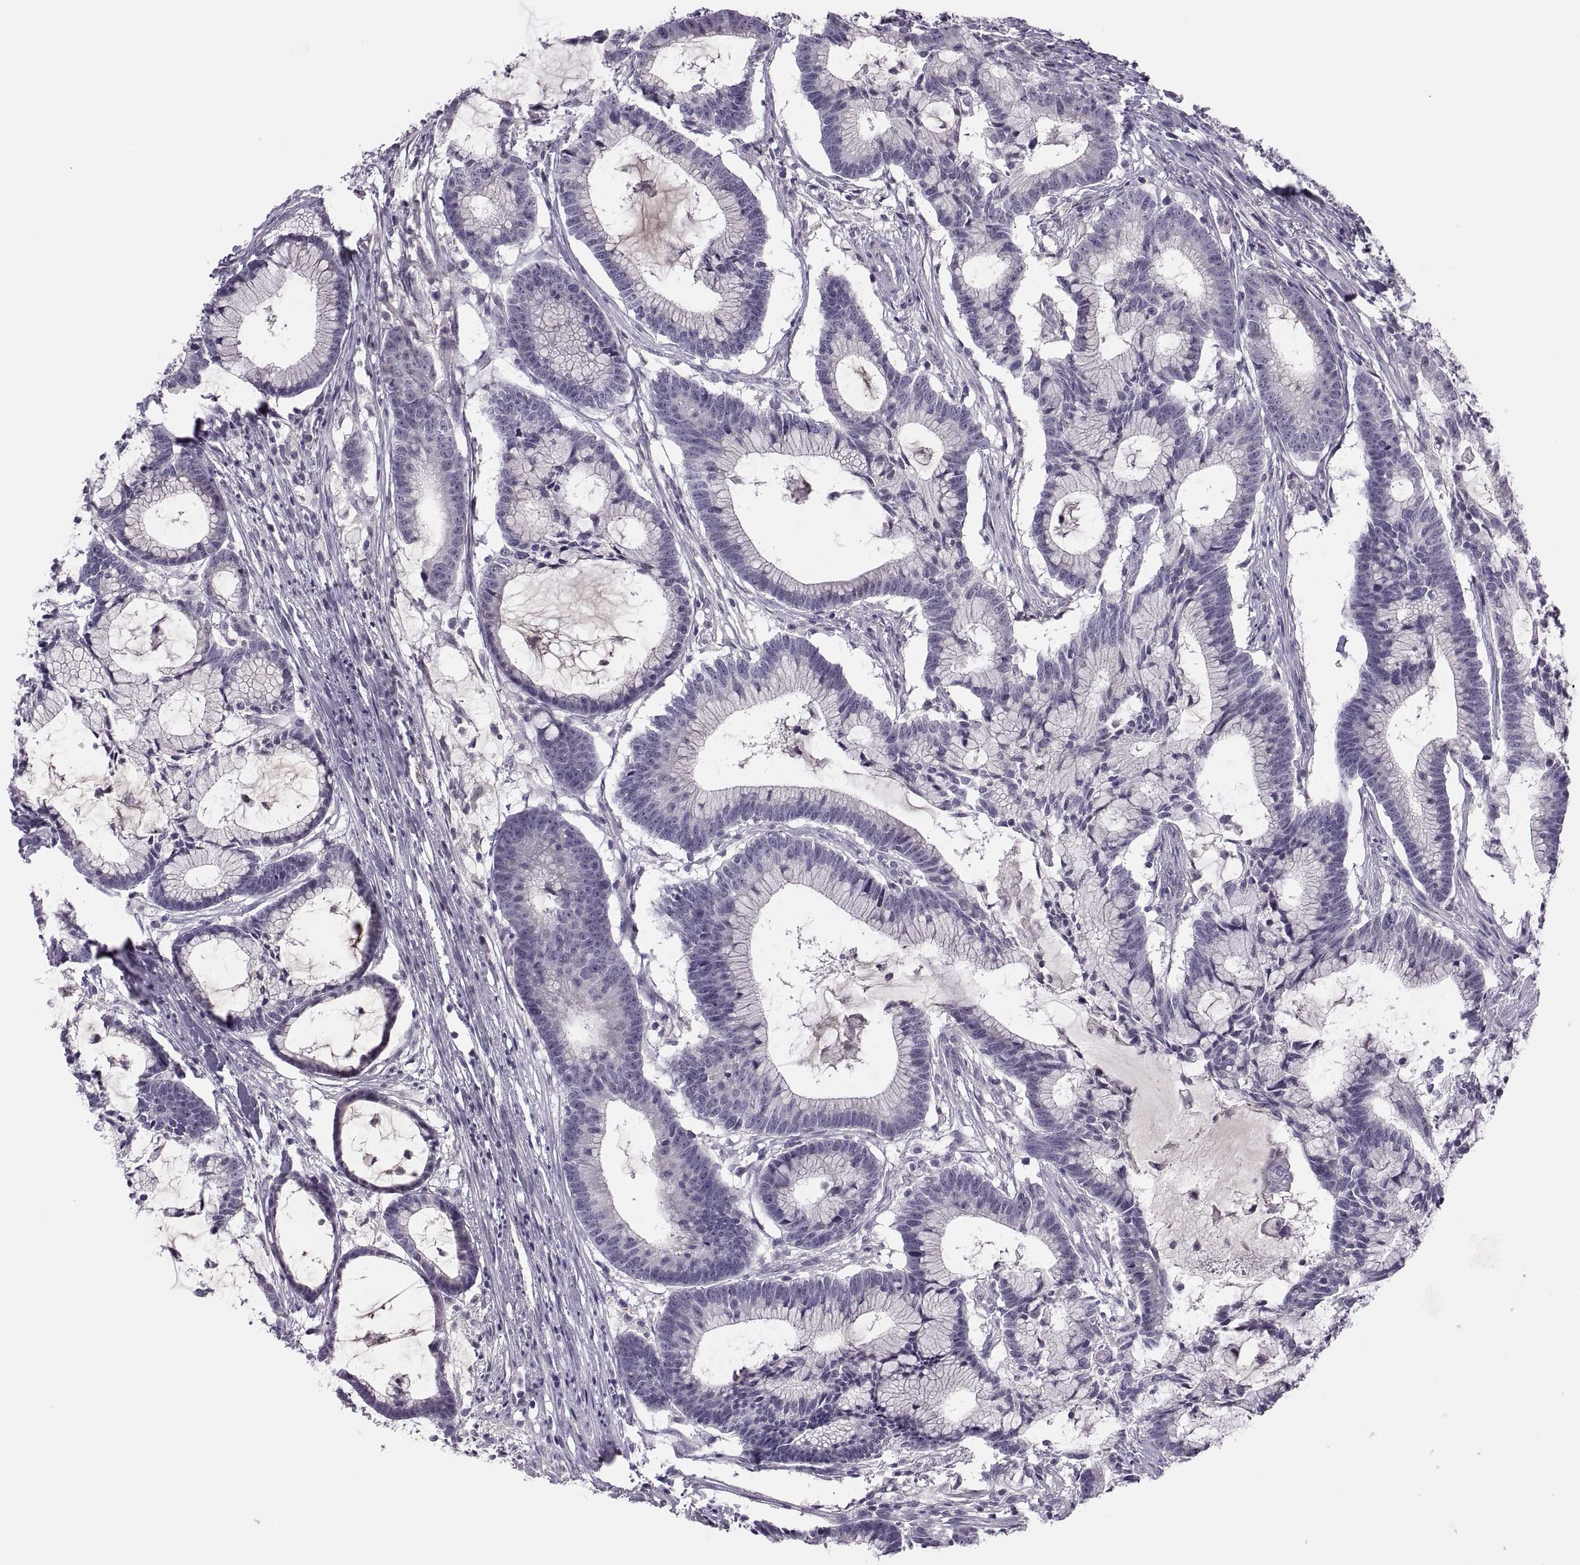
{"staining": {"intensity": "negative", "quantity": "none", "location": "none"}, "tissue": "colorectal cancer", "cell_type": "Tumor cells", "image_type": "cancer", "snomed": [{"axis": "morphology", "description": "Adenocarcinoma, NOS"}, {"axis": "topography", "description": "Colon"}], "caption": "Tumor cells show no significant protein expression in colorectal cancer.", "gene": "CHCT1", "patient": {"sex": "female", "age": 78}}